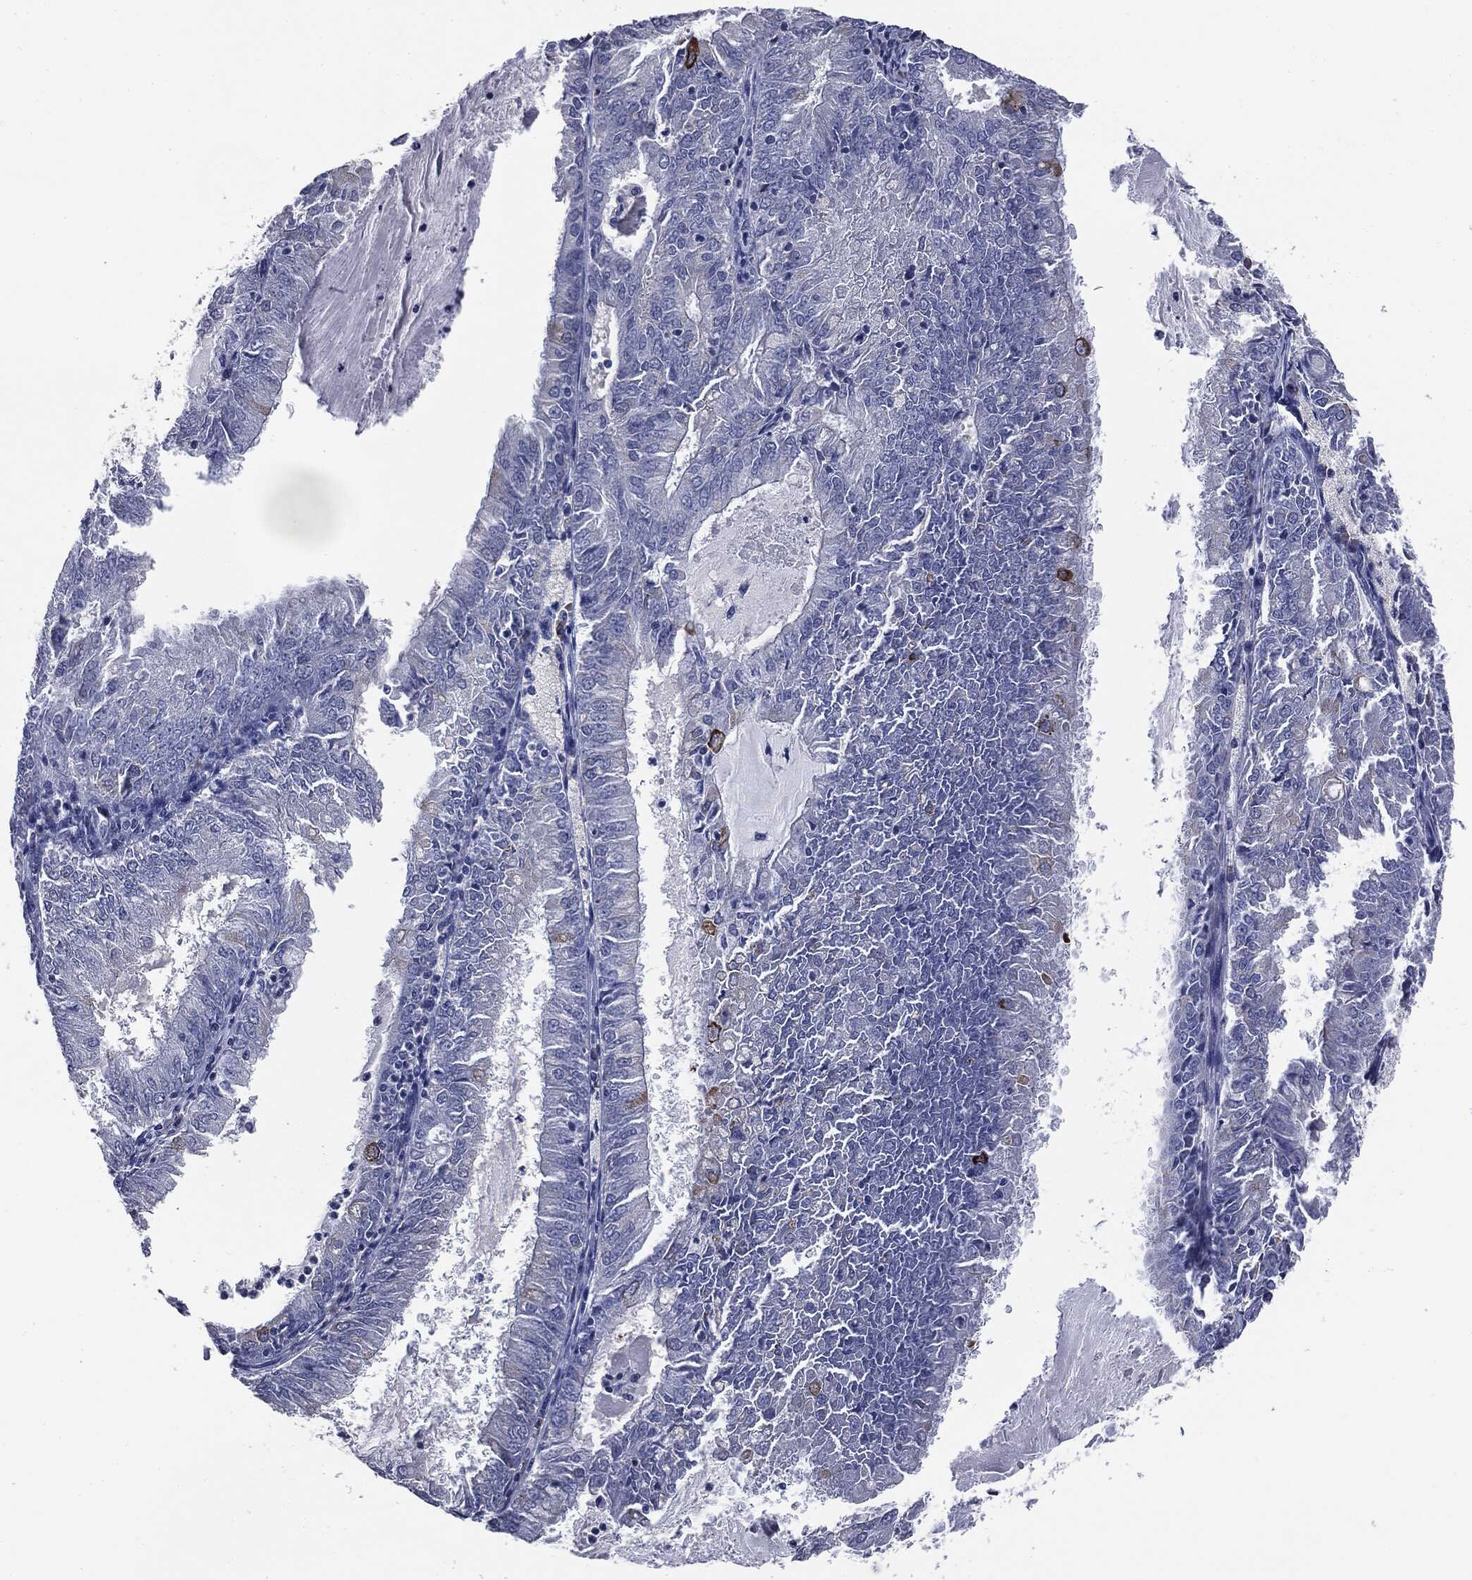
{"staining": {"intensity": "moderate", "quantity": "<25%", "location": "cytoplasmic/membranous"}, "tissue": "endometrial cancer", "cell_type": "Tumor cells", "image_type": "cancer", "snomed": [{"axis": "morphology", "description": "Adenocarcinoma, NOS"}, {"axis": "topography", "description": "Endometrium"}], "caption": "Moderate cytoplasmic/membranous protein expression is identified in approximately <25% of tumor cells in endometrial cancer (adenocarcinoma).", "gene": "PTGS2", "patient": {"sex": "female", "age": 57}}